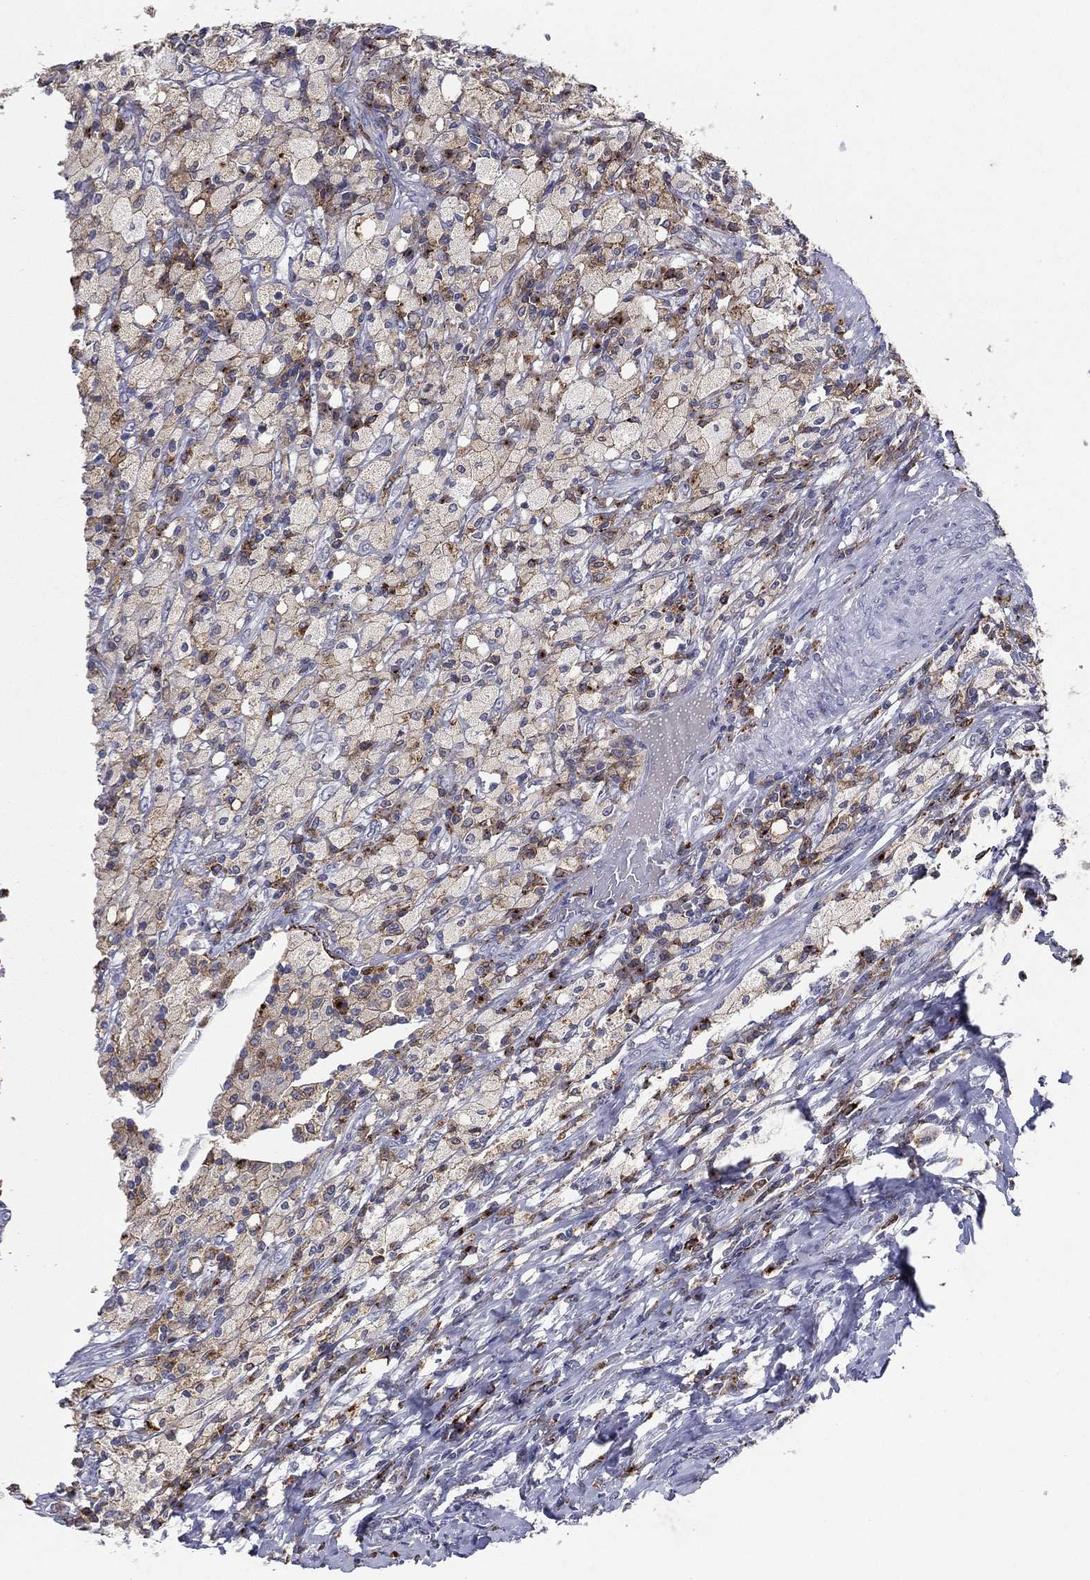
{"staining": {"intensity": "weak", "quantity": "<25%", "location": "cytoplasmic/membranous"}, "tissue": "testis cancer", "cell_type": "Tumor cells", "image_type": "cancer", "snomed": [{"axis": "morphology", "description": "Necrosis, NOS"}, {"axis": "morphology", "description": "Carcinoma, Embryonal, NOS"}, {"axis": "topography", "description": "Testis"}], "caption": "Immunohistochemistry photomicrograph of neoplastic tissue: testis cancer (embryonal carcinoma) stained with DAB (3,3'-diaminobenzidine) displays no significant protein expression in tumor cells. The staining was performed using DAB to visualize the protein expression in brown, while the nuclei were stained in blue with hematoxylin (Magnification: 20x).", "gene": "EVI2B", "patient": {"sex": "male", "age": 19}}